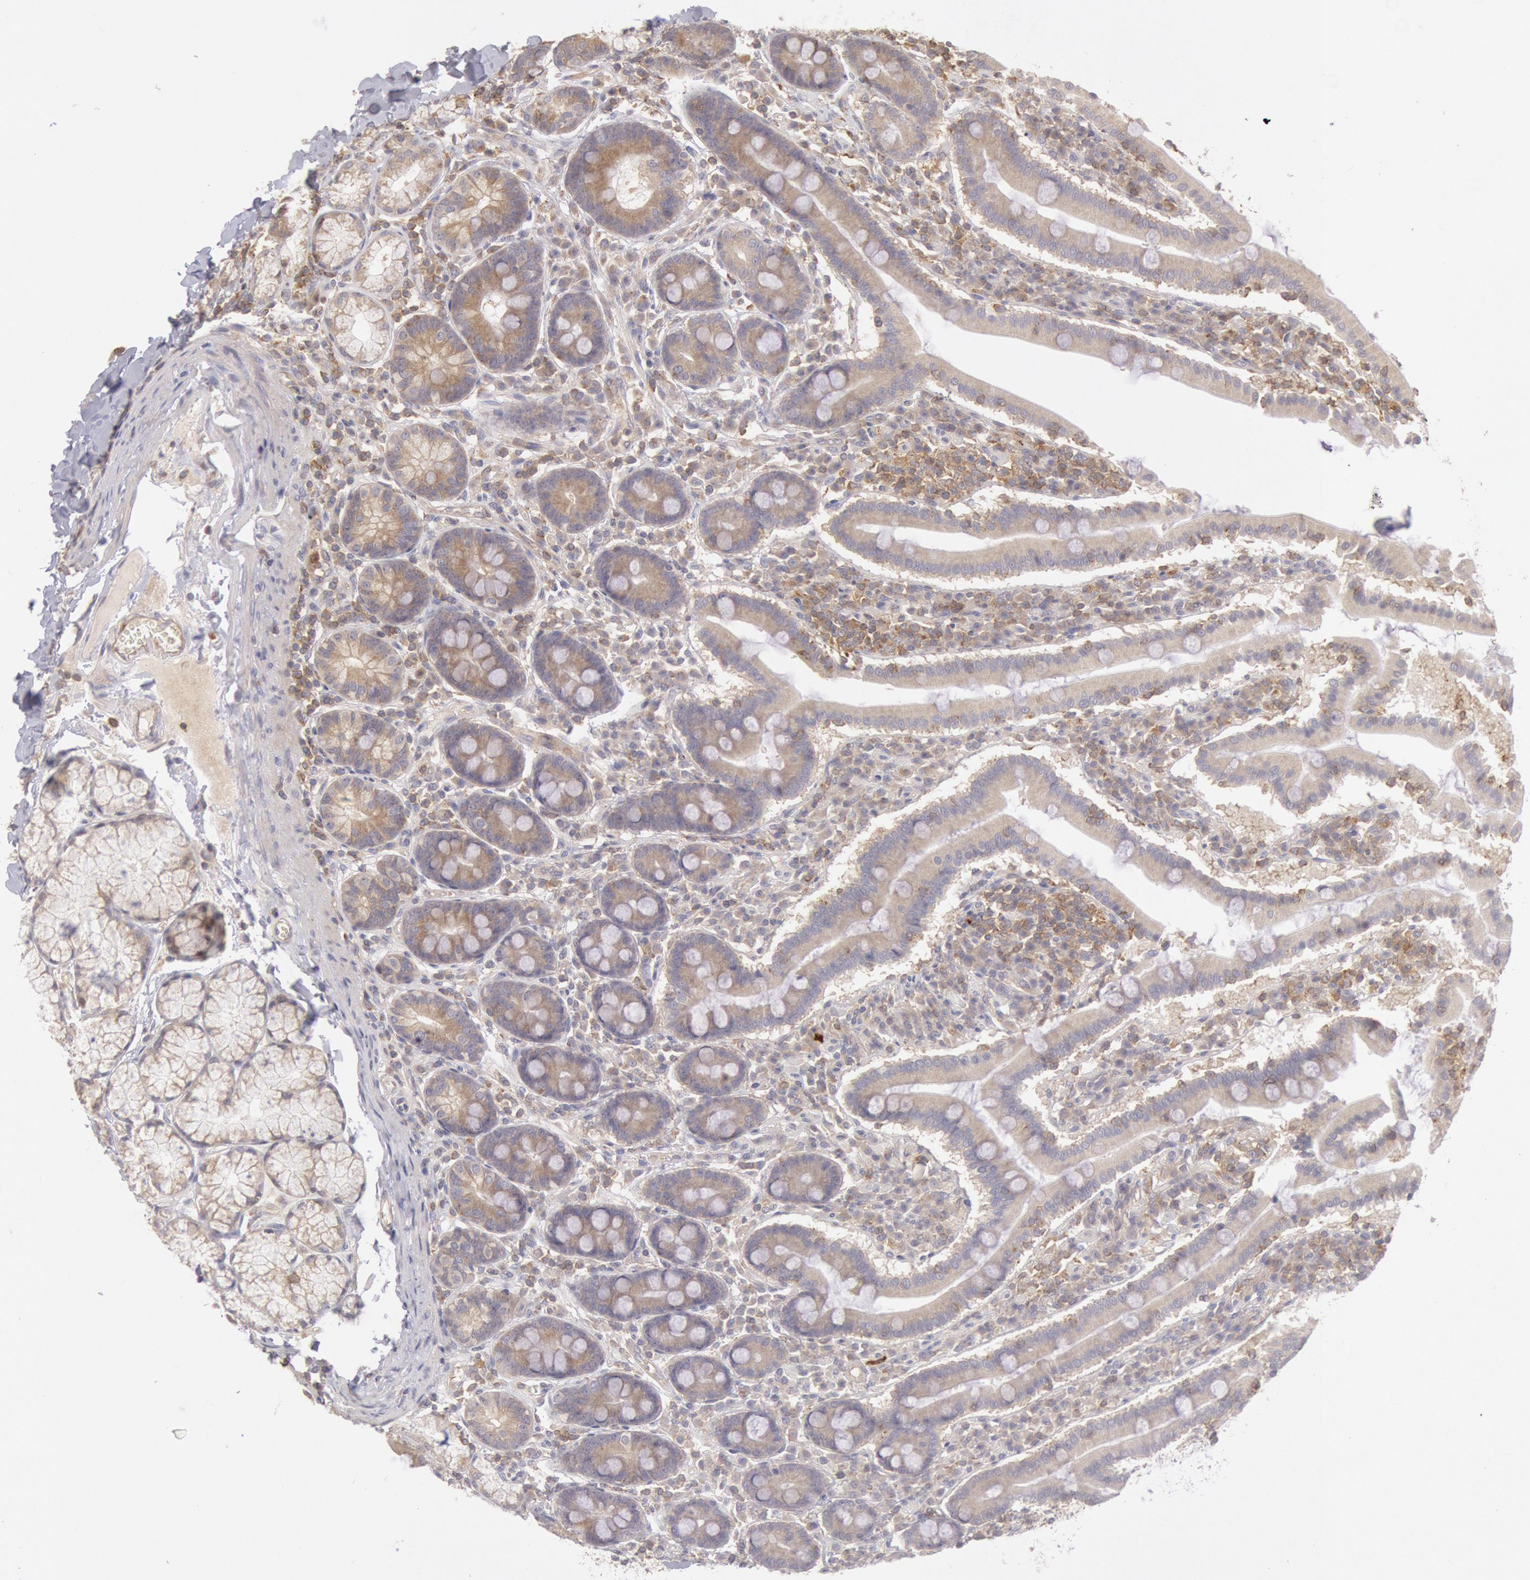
{"staining": {"intensity": "weak", "quantity": ">75%", "location": "cytoplasmic/membranous"}, "tissue": "duodenum", "cell_type": "Glandular cells", "image_type": "normal", "snomed": [{"axis": "morphology", "description": "Normal tissue, NOS"}, {"axis": "topography", "description": "Duodenum"}], "caption": "Immunohistochemistry (IHC) of normal human duodenum demonstrates low levels of weak cytoplasmic/membranous staining in about >75% of glandular cells. The staining was performed using DAB (3,3'-diaminobenzidine) to visualize the protein expression in brown, while the nuclei were stained in blue with hematoxylin (Magnification: 20x).", "gene": "PIK3R1", "patient": {"sex": "male", "age": 50}}